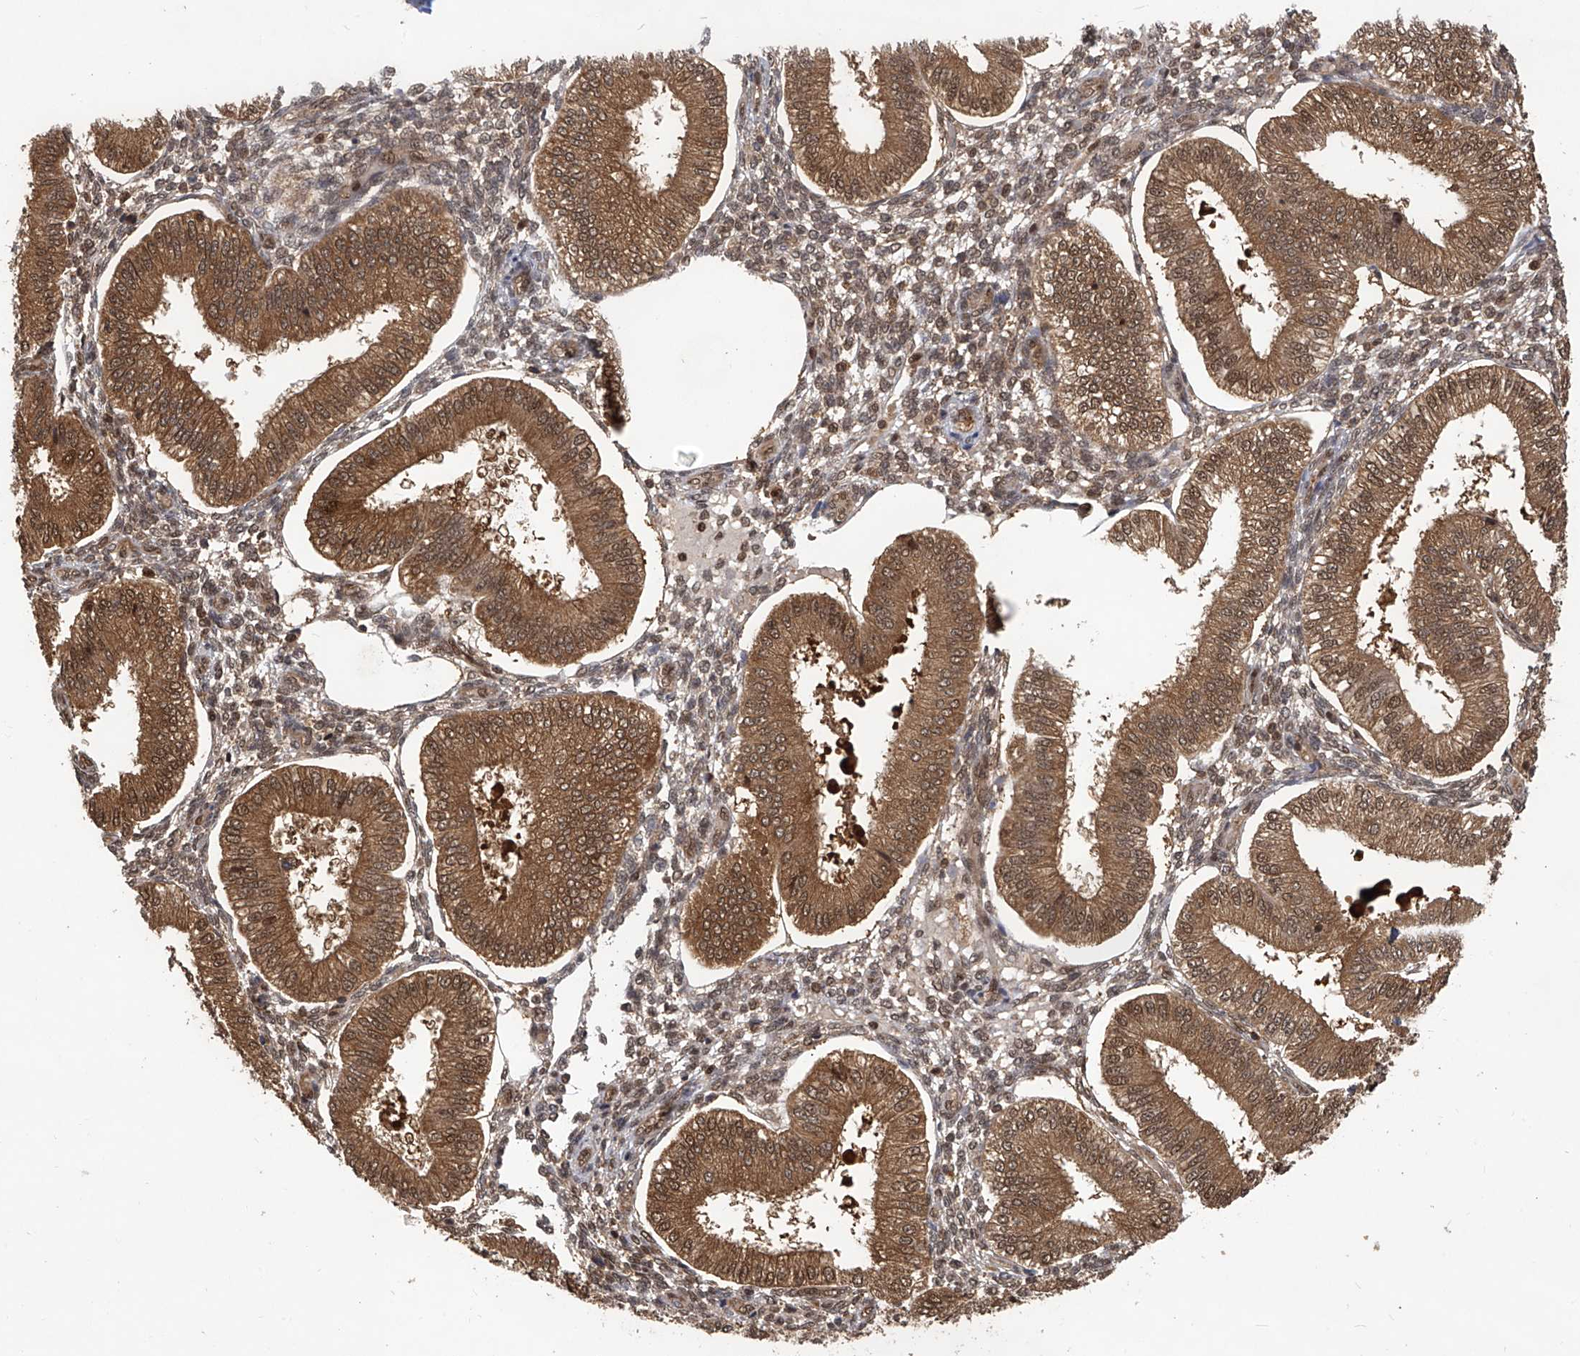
{"staining": {"intensity": "moderate", "quantity": "25%-75%", "location": "cytoplasmic/membranous,nuclear"}, "tissue": "endometrium", "cell_type": "Cells in endometrial stroma", "image_type": "normal", "snomed": [{"axis": "morphology", "description": "Normal tissue, NOS"}, {"axis": "topography", "description": "Endometrium"}], "caption": "Endometrium stained with immunohistochemistry displays moderate cytoplasmic/membranous,nuclear positivity in approximately 25%-75% of cells in endometrial stroma. (brown staining indicates protein expression, while blue staining denotes nuclei).", "gene": "PSMB1", "patient": {"sex": "female", "age": 39}}